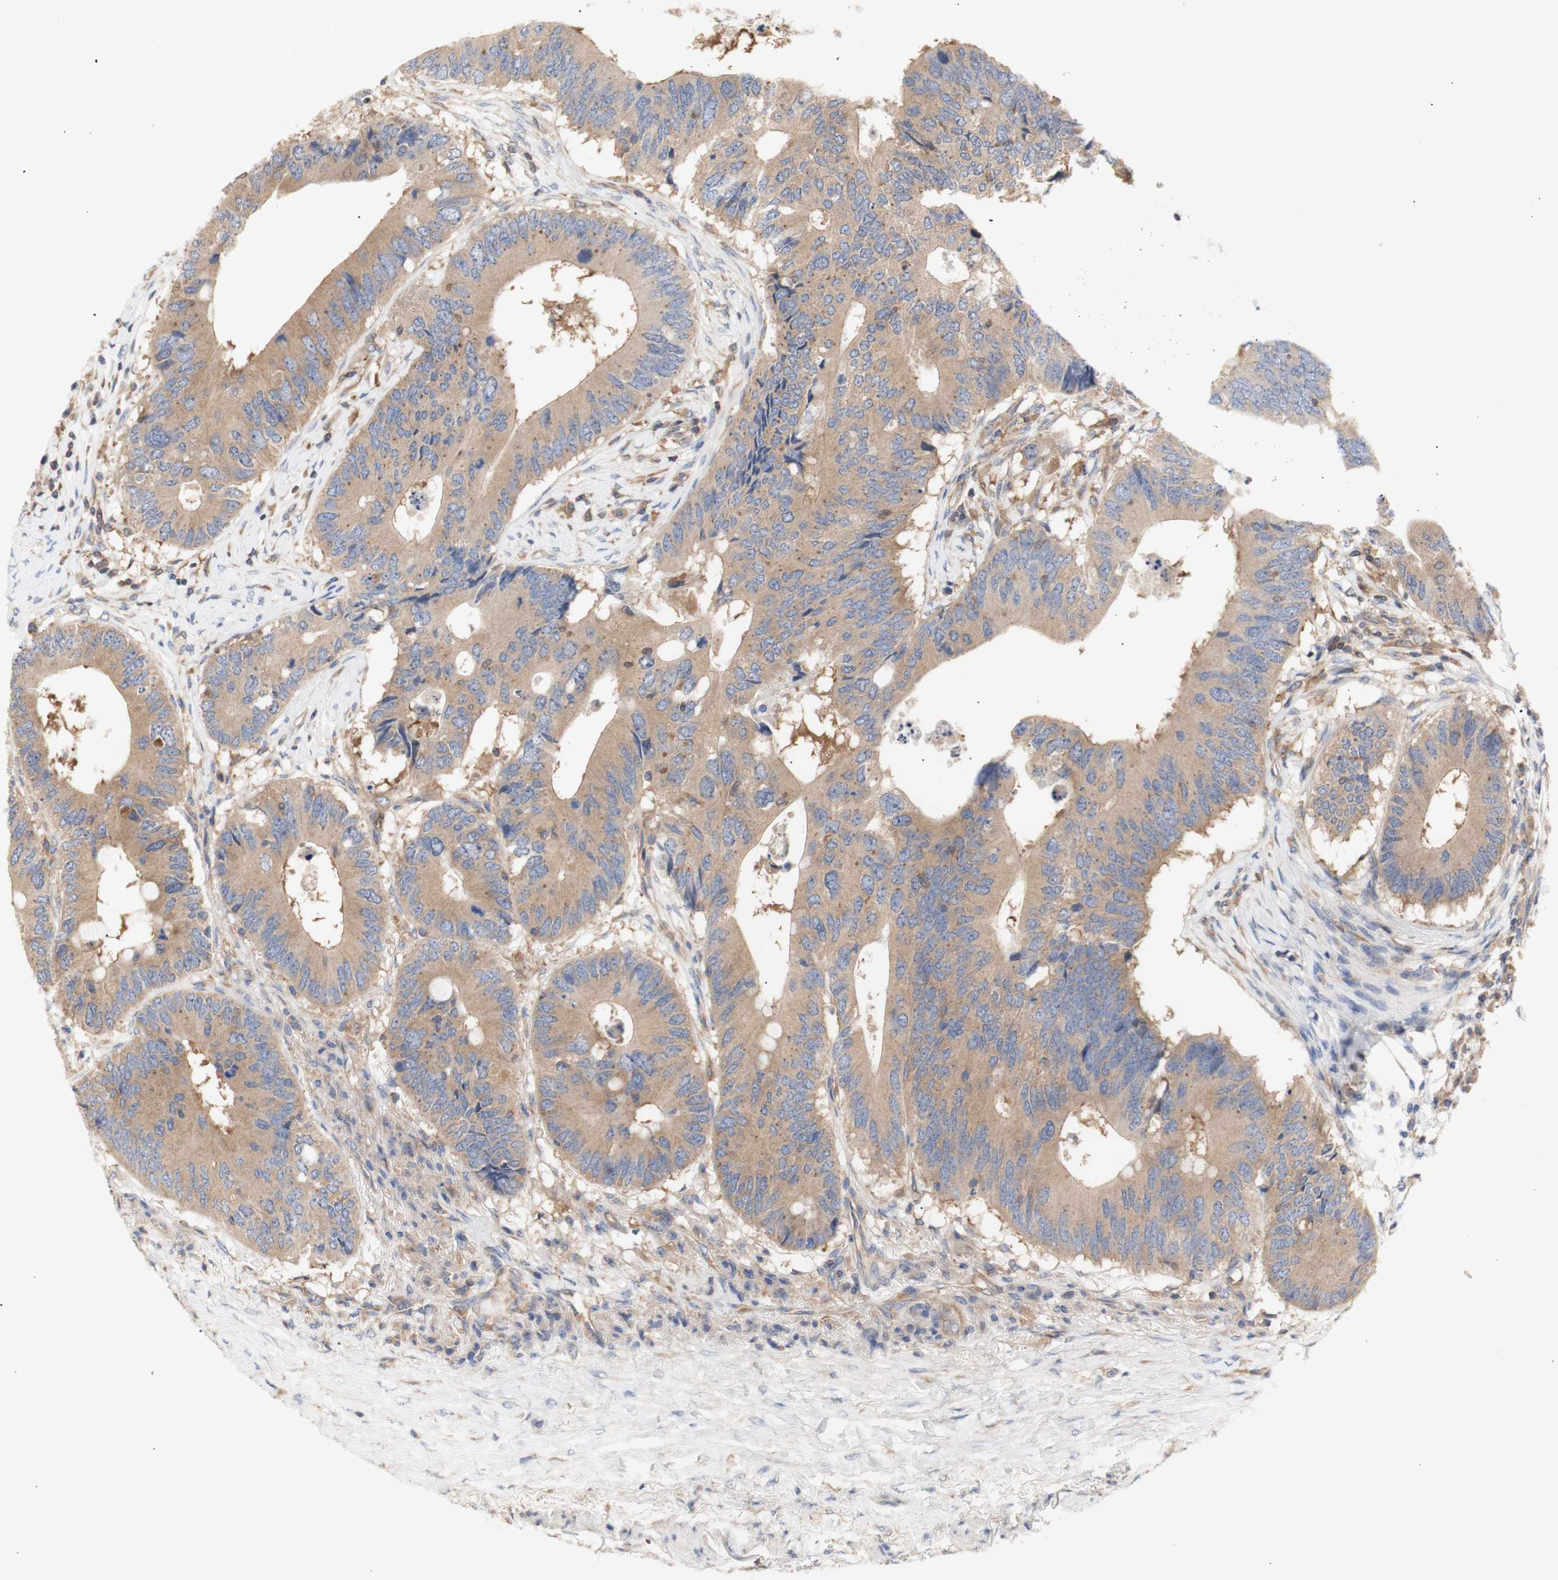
{"staining": {"intensity": "moderate", "quantity": ">75%", "location": "cytoplasmic/membranous"}, "tissue": "colorectal cancer", "cell_type": "Tumor cells", "image_type": "cancer", "snomed": [{"axis": "morphology", "description": "Adenocarcinoma, NOS"}, {"axis": "topography", "description": "Colon"}], "caption": "A photomicrograph of colorectal cancer (adenocarcinoma) stained for a protein shows moderate cytoplasmic/membranous brown staining in tumor cells.", "gene": "IKBKG", "patient": {"sex": "male", "age": 71}}